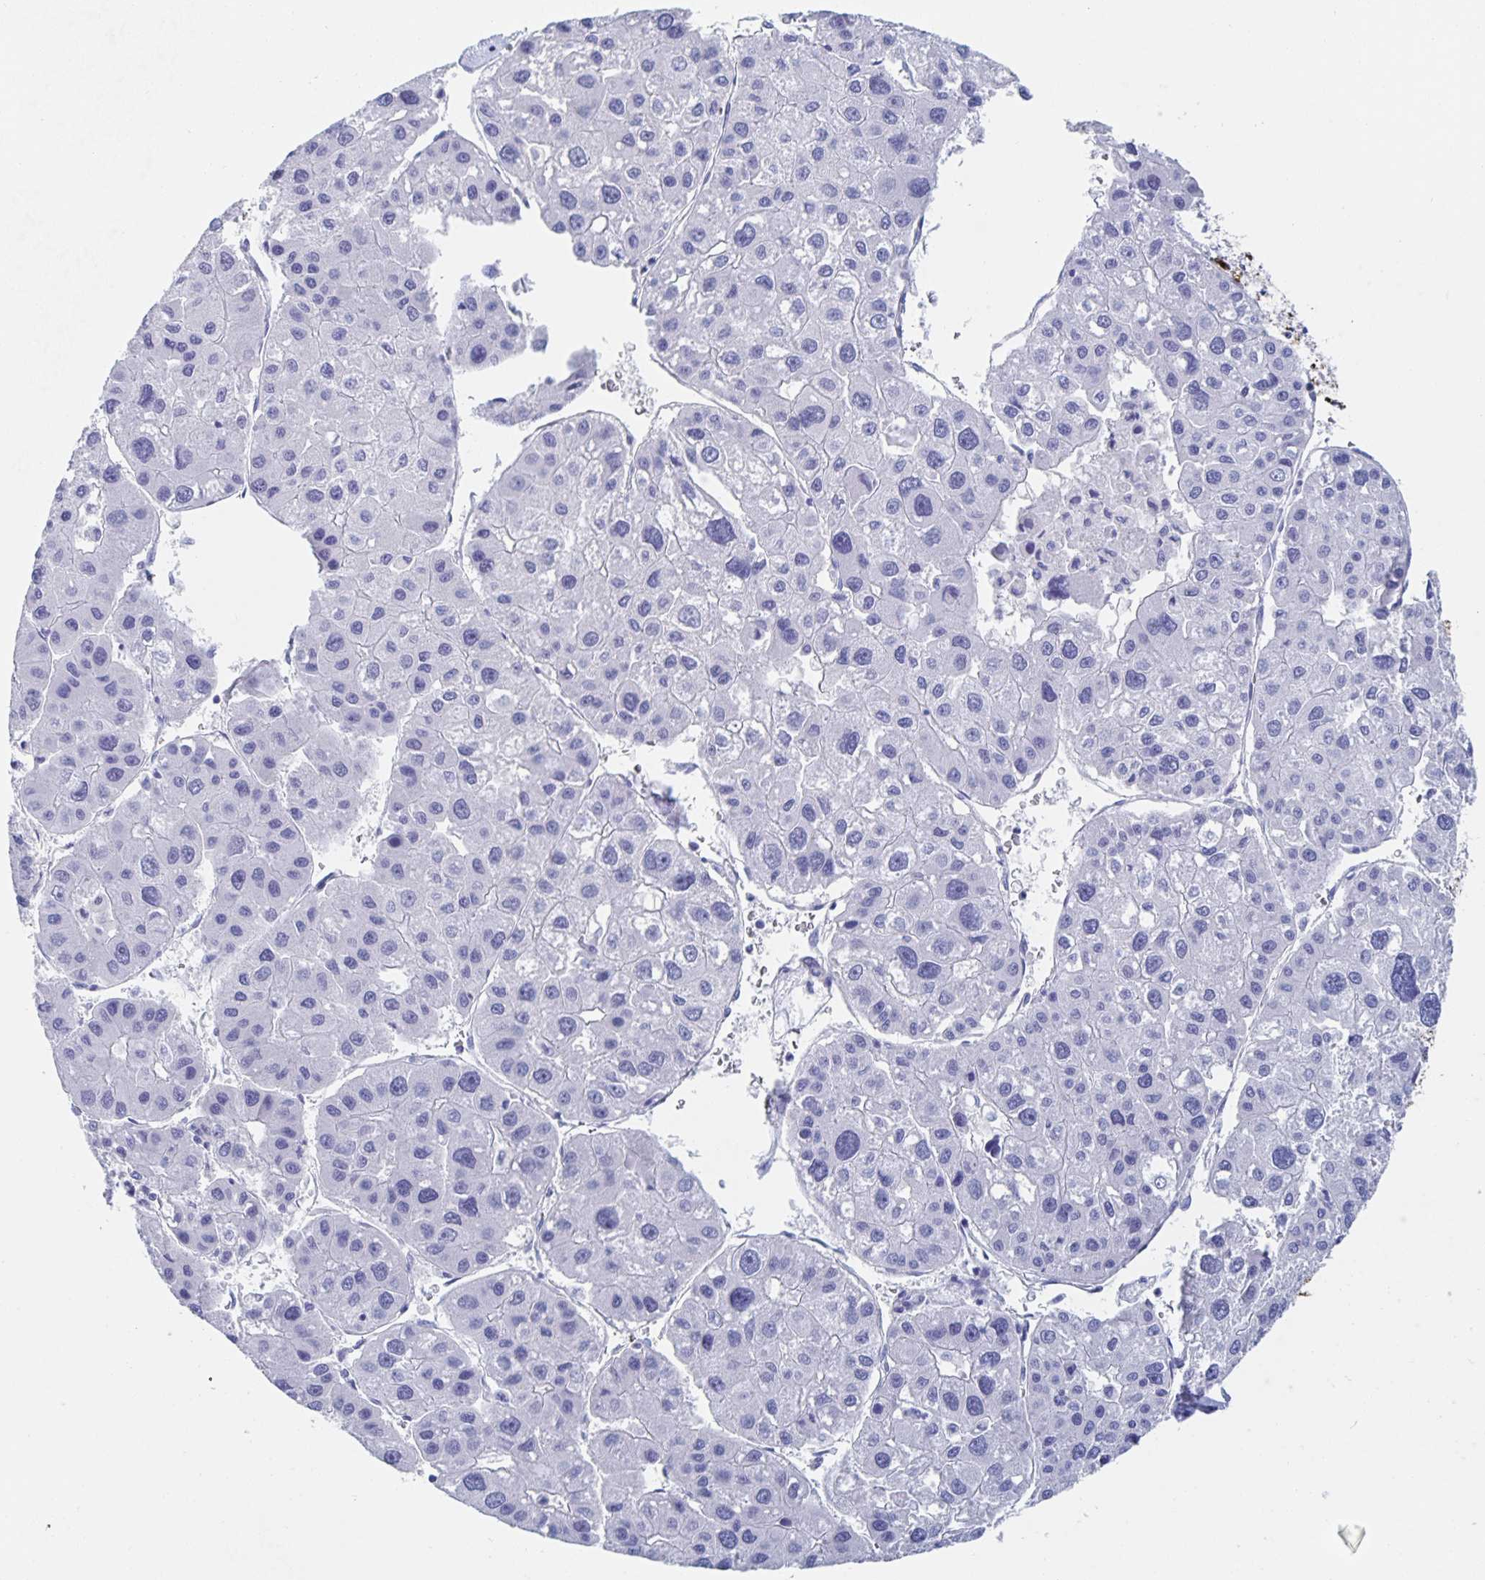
{"staining": {"intensity": "negative", "quantity": "none", "location": "none"}, "tissue": "liver cancer", "cell_type": "Tumor cells", "image_type": "cancer", "snomed": [{"axis": "morphology", "description": "Carcinoma, Hepatocellular, NOS"}, {"axis": "topography", "description": "Liver"}], "caption": "DAB (3,3'-diaminobenzidine) immunohistochemical staining of hepatocellular carcinoma (liver) shows no significant expression in tumor cells. (DAB IHC, high magnification).", "gene": "DMBT1", "patient": {"sex": "male", "age": 73}}